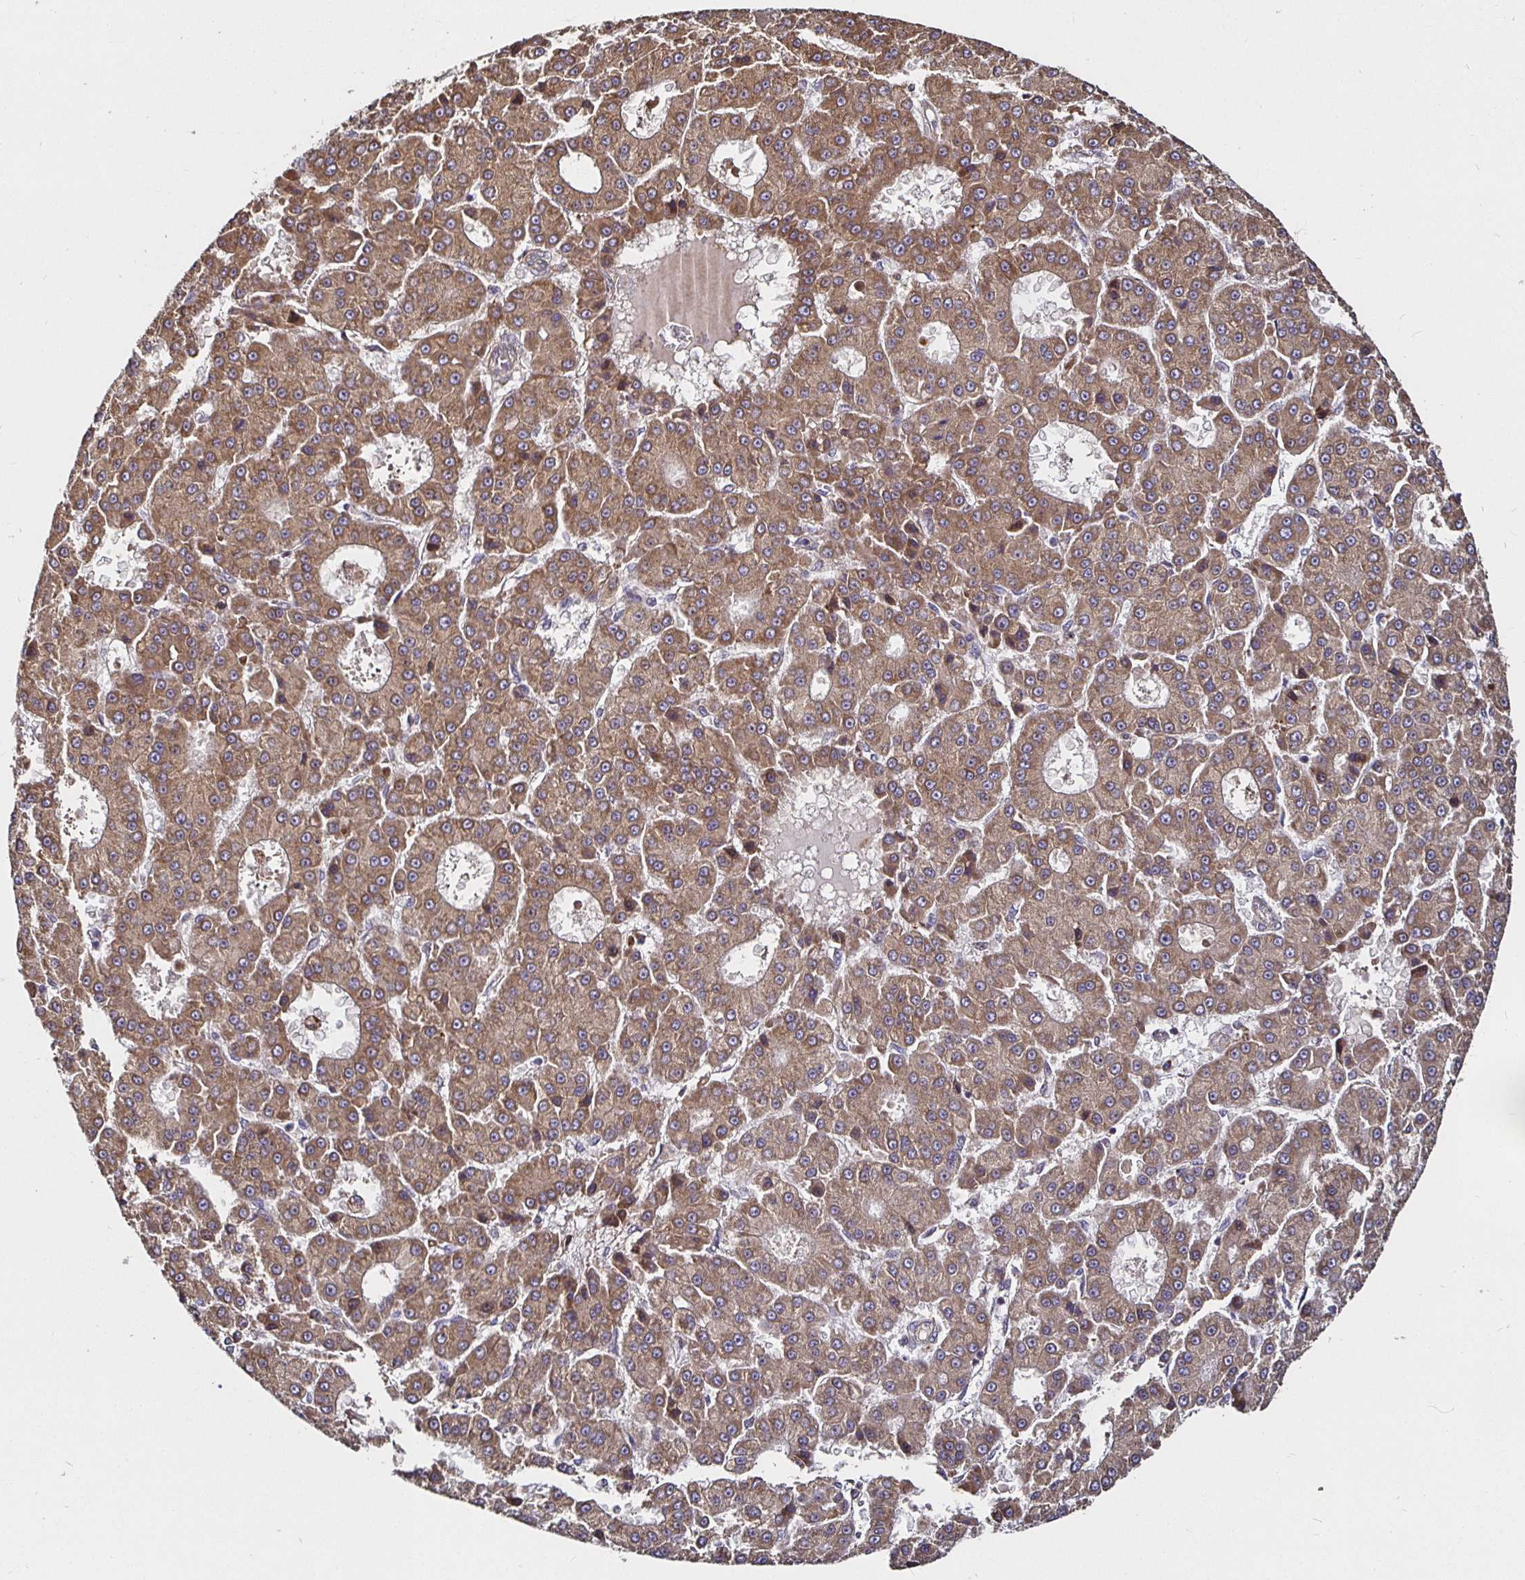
{"staining": {"intensity": "moderate", "quantity": ">75%", "location": "cytoplasmic/membranous"}, "tissue": "liver cancer", "cell_type": "Tumor cells", "image_type": "cancer", "snomed": [{"axis": "morphology", "description": "Carcinoma, Hepatocellular, NOS"}, {"axis": "topography", "description": "Liver"}], "caption": "Hepatocellular carcinoma (liver) tissue reveals moderate cytoplasmic/membranous expression in about >75% of tumor cells, visualized by immunohistochemistry.", "gene": "MLST8", "patient": {"sex": "male", "age": 70}}